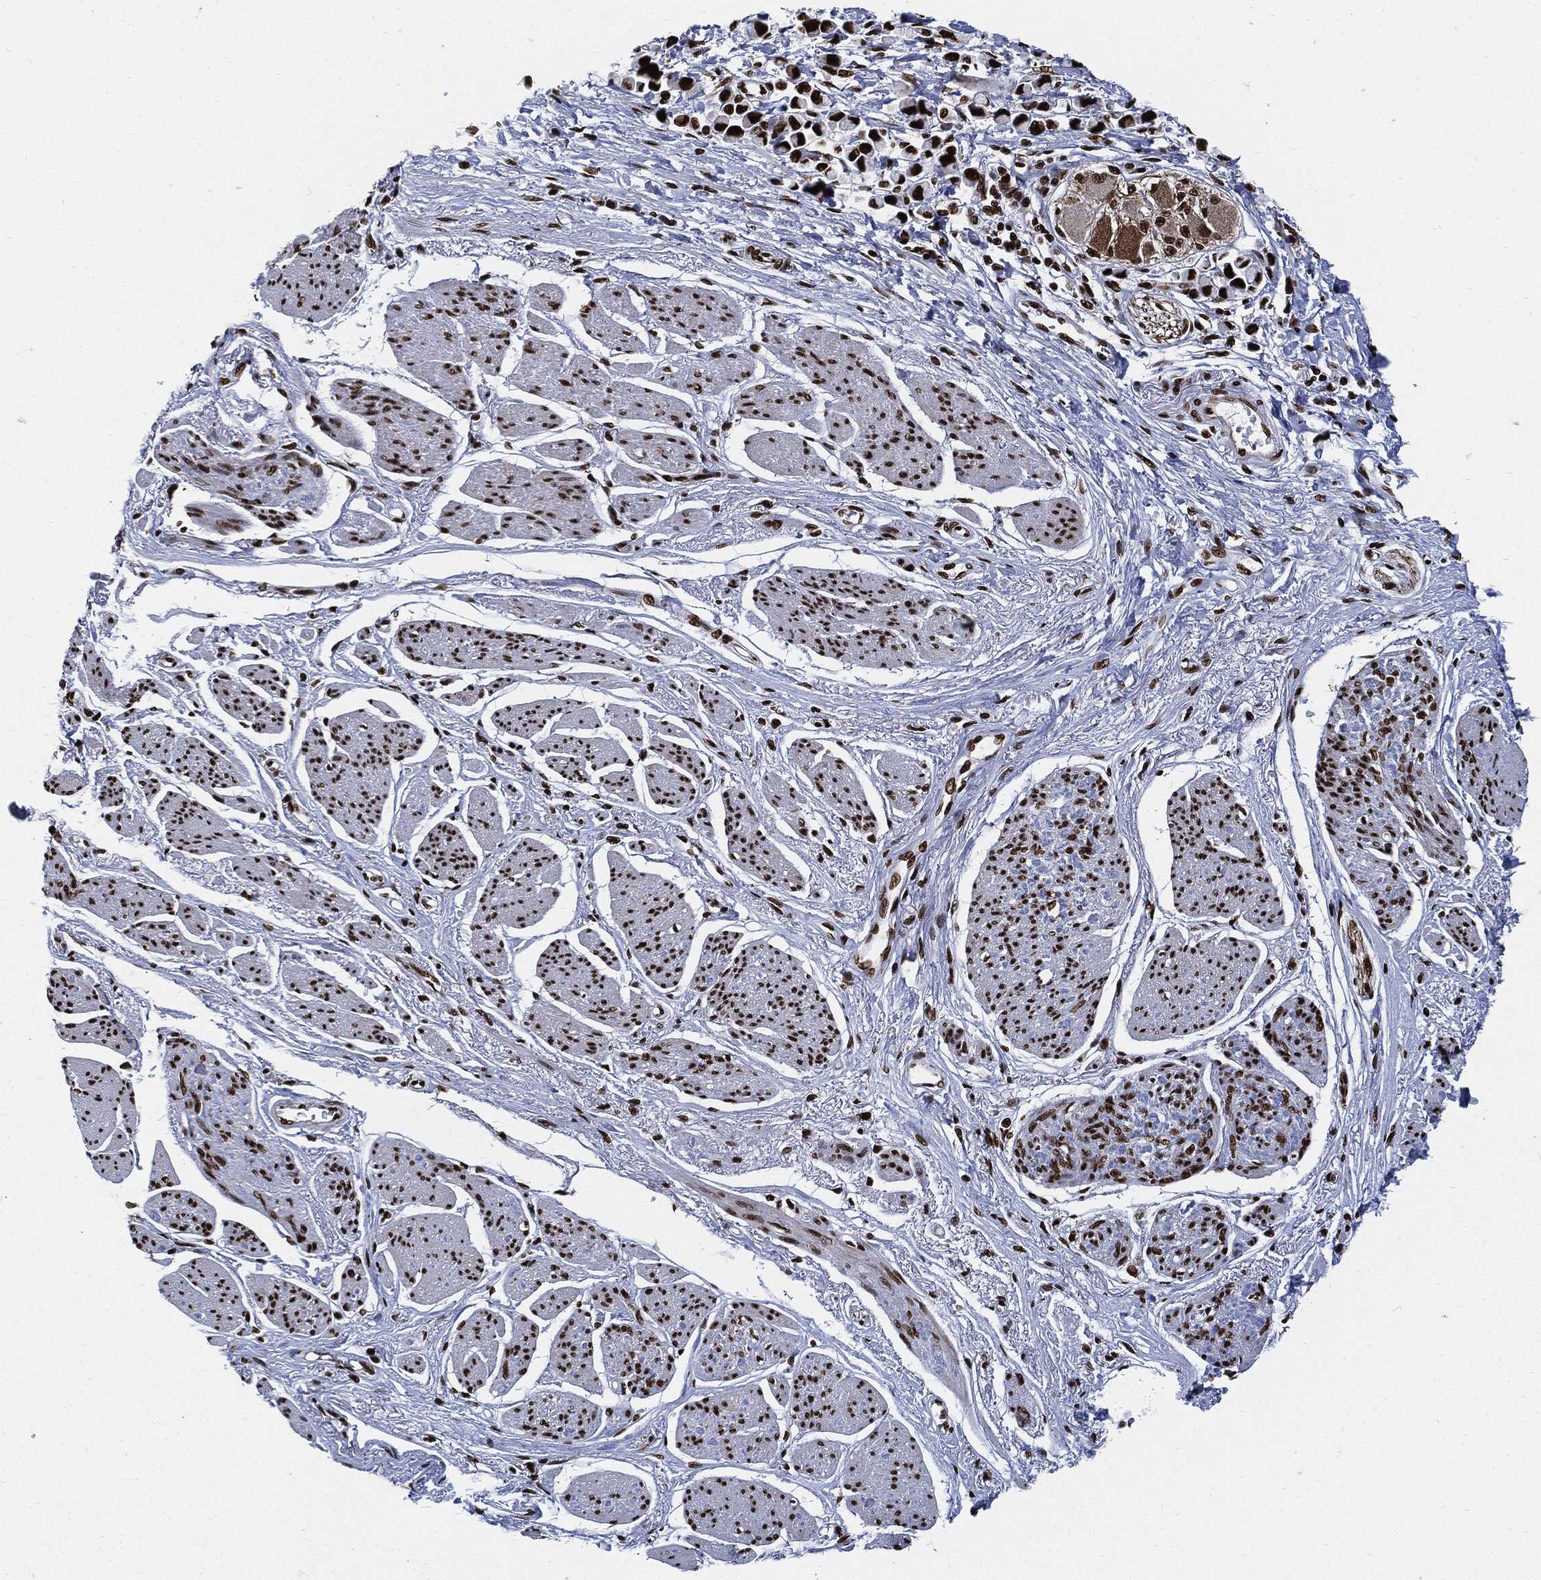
{"staining": {"intensity": "strong", "quantity": ">75%", "location": "nuclear"}, "tissue": "stomach cancer", "cell_type": "Tumor cells", "image_type": "cancer", "snomed": [{"axis": "morphology", "description": "Adenocarcinoma, NOS"}, {"axis": "topography", "description": "Stomach"}], "caption": "Immunohistochemical staining of stomach adenocarcinoma displays high levels of strong nuclear positivity in about >75% of tumor cells.", "gene": "RECQL", "patient": {"sex": "female", "age": 81}}